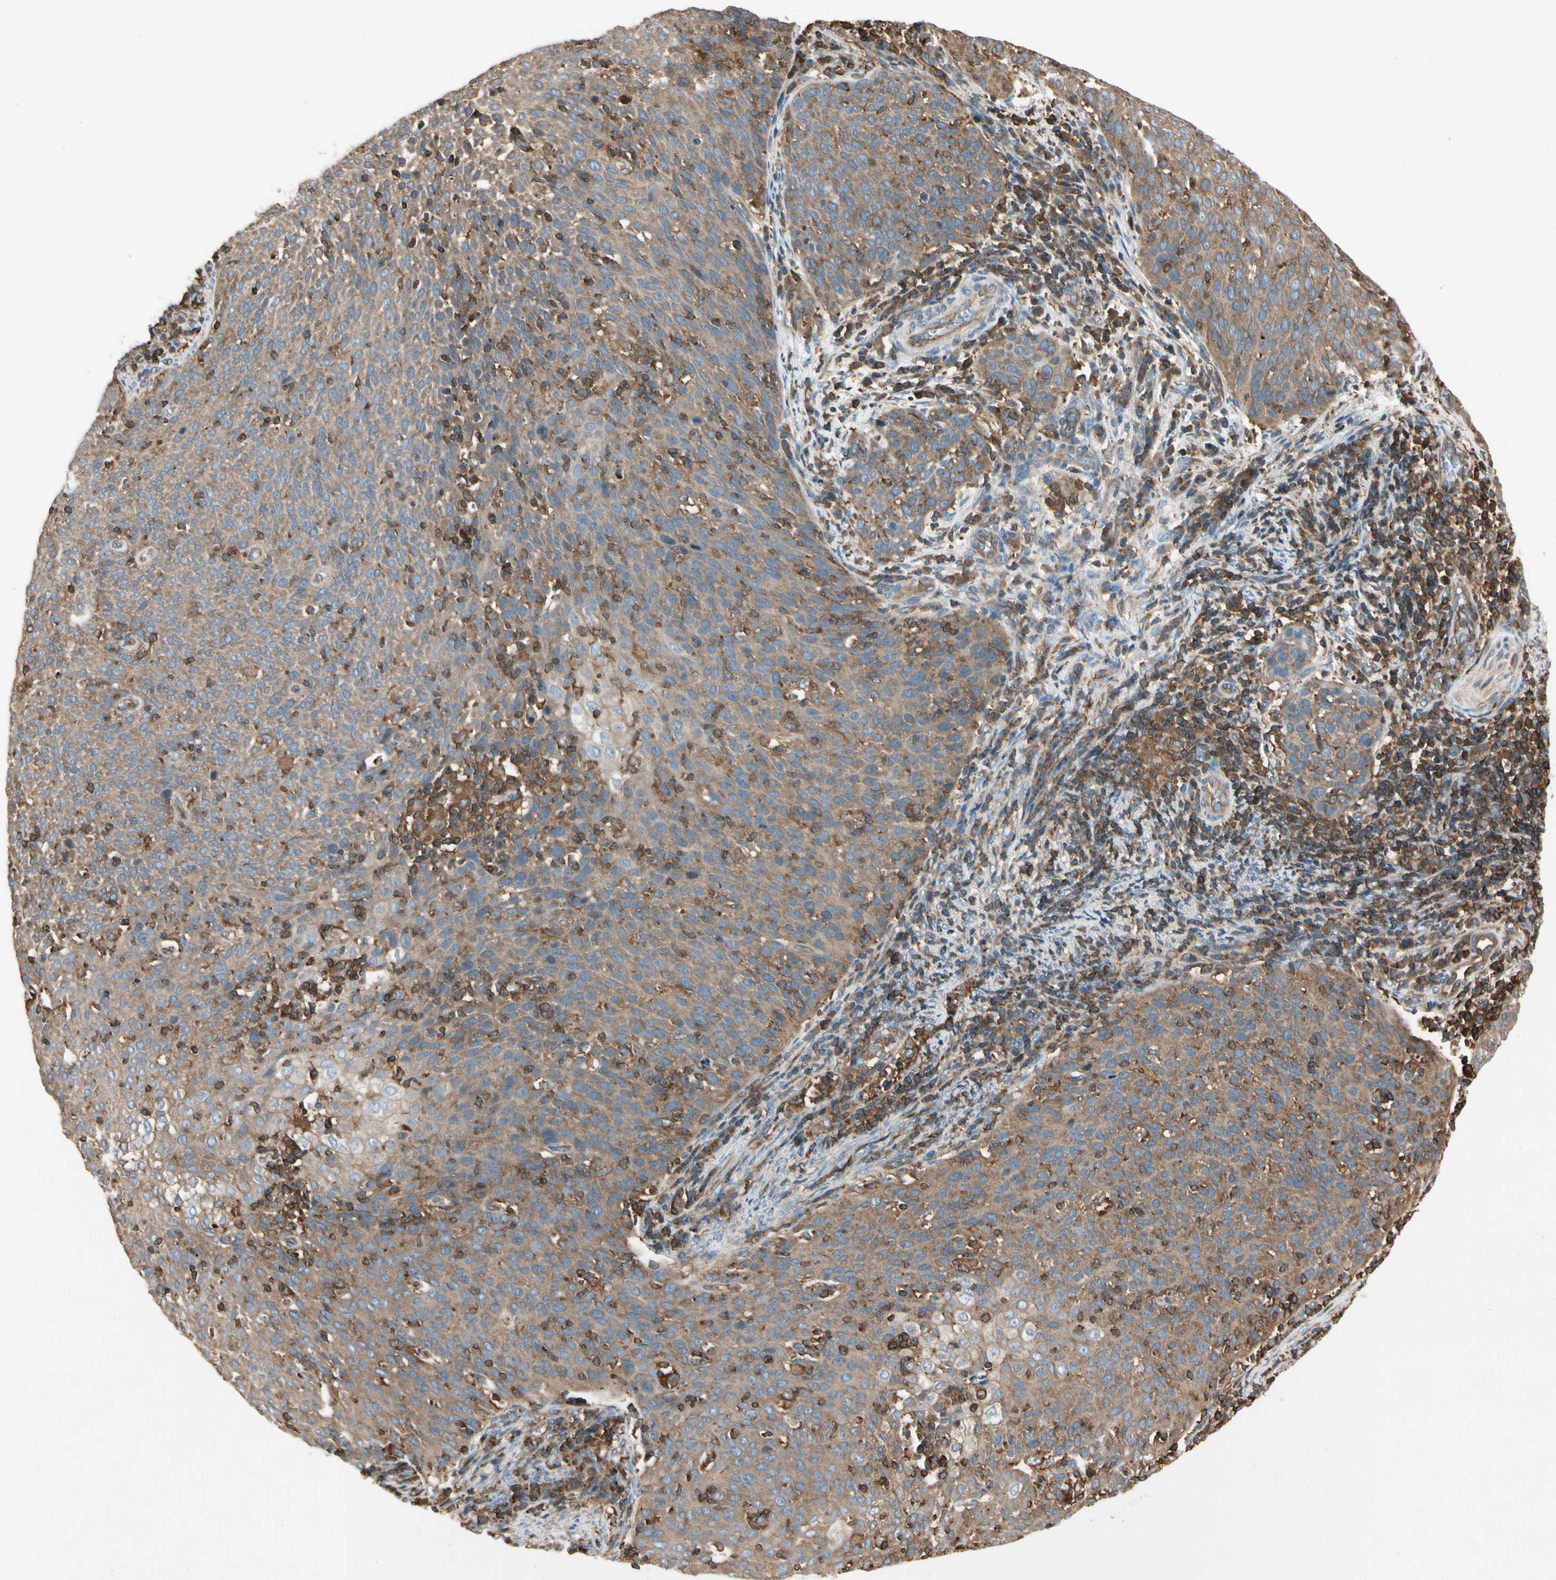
{"staining": {"intensity": "moderate", "quantity": ">75%", "location": "cytoplasmic/membranous"}, "tissue": "cervical cancer", "cell_type": "Tumor cells", "image_type": "cancer", "snomed": [{"axis": "morphology", "description": "Squamous cell carcinoma, NOS"}, {"axis": "topography", "description": "Cervix"}], "caption": "Protein positivity by immunohistochemistry exhibits moderate cytoplasmic/membranous expression in about >75% of tumor cells in cervical cancer. (brown staining indicates protein expression, while blue staining denotes nuclei).", "gene": "ARPC2", "patient": {"sex": "female", "age": 38}}